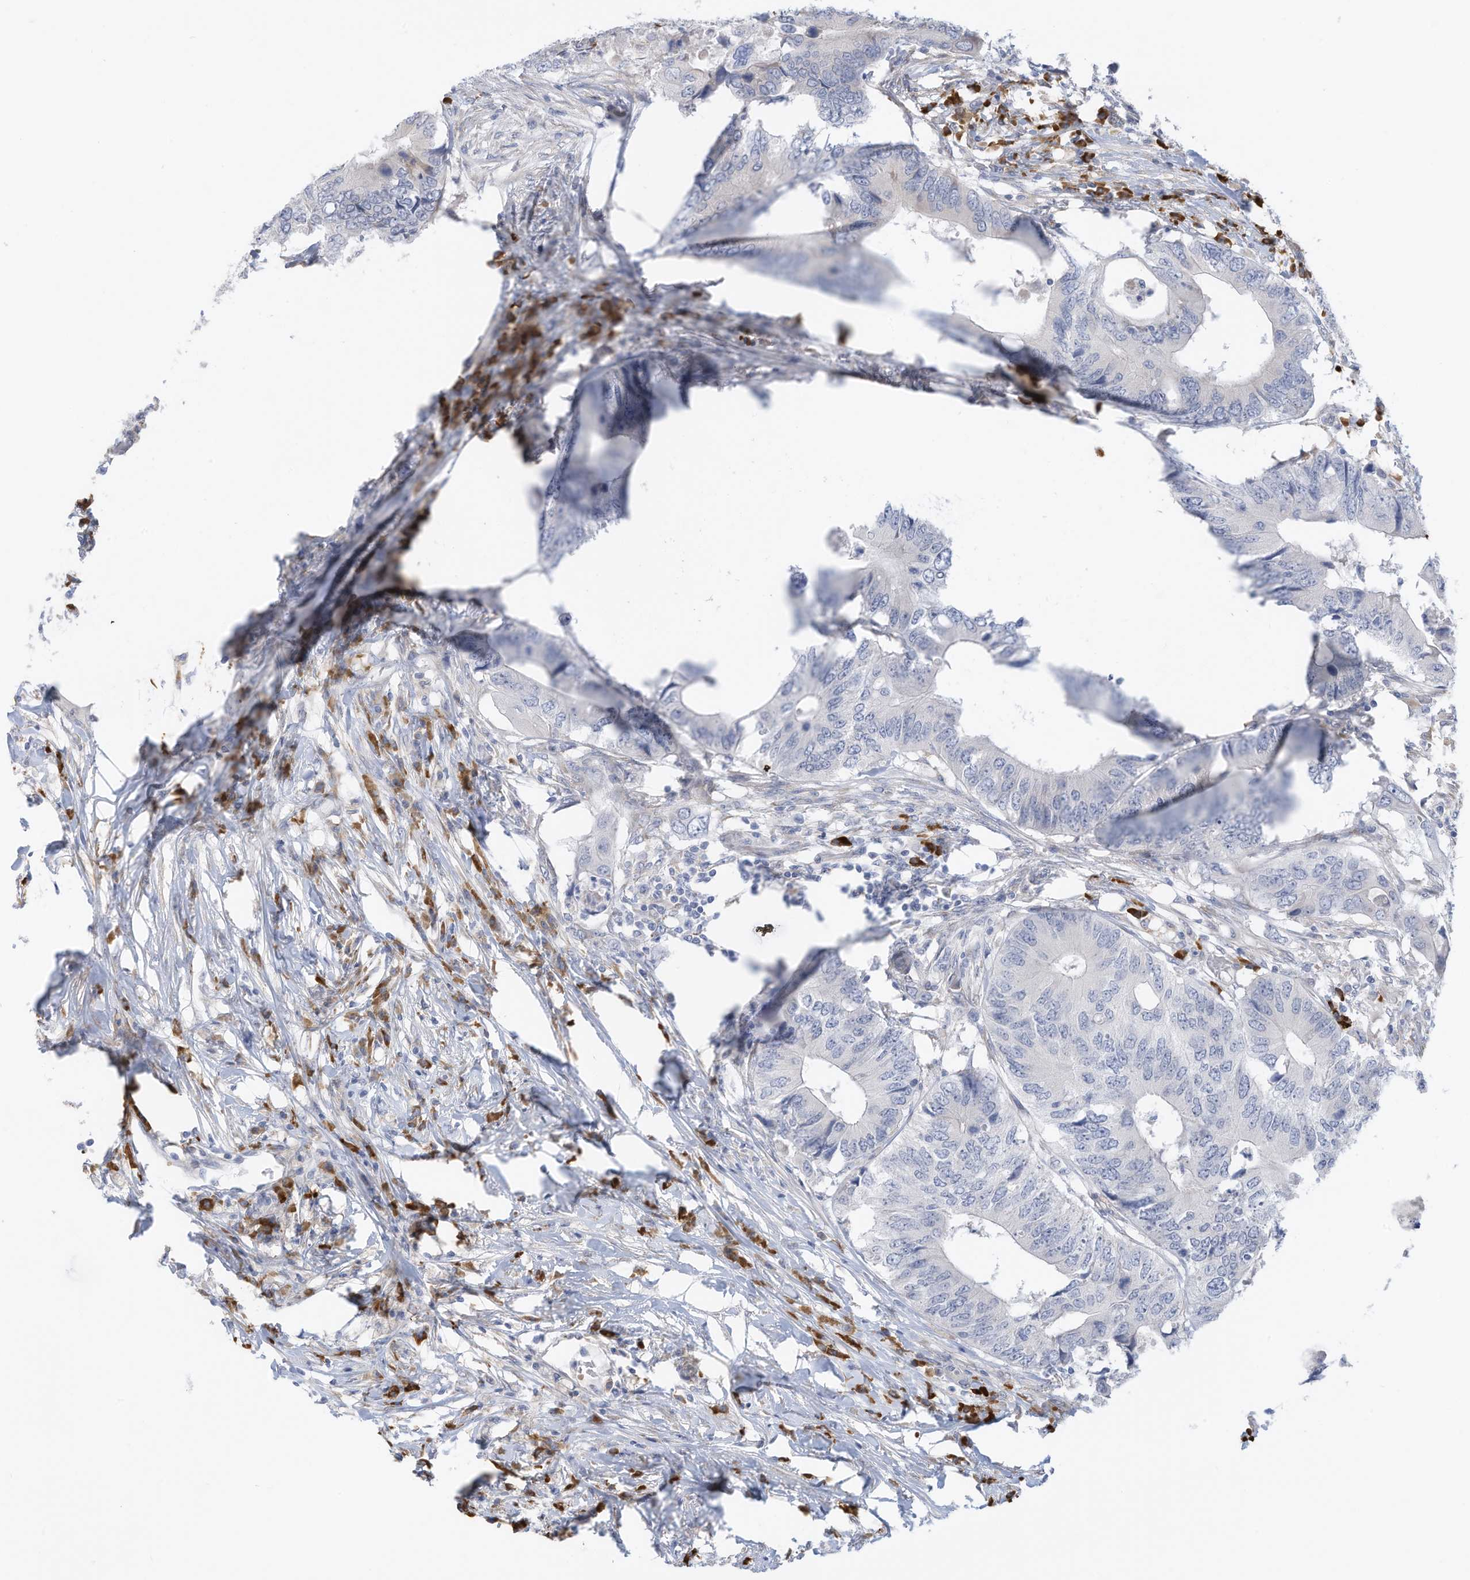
{"staining": {"intensity": "negative", "quantity": "none", "location": "none"}, "tissue": "colorectal cancer", "cell_type": "Tumor cells", "image_type": "cancer", "snomed": [{"axis": "morphology", "description": "Adenocarcinoma, NOS"}, {"axis": "topography", "description": "Colon"}], "caption": "The immunohistochemistry photomicrograph has no significant expression in tumor cells of colorectal adenocarcinoma tissue.", "gene": "ZNF292", "patient": {"sex": "male", "age": 71}}